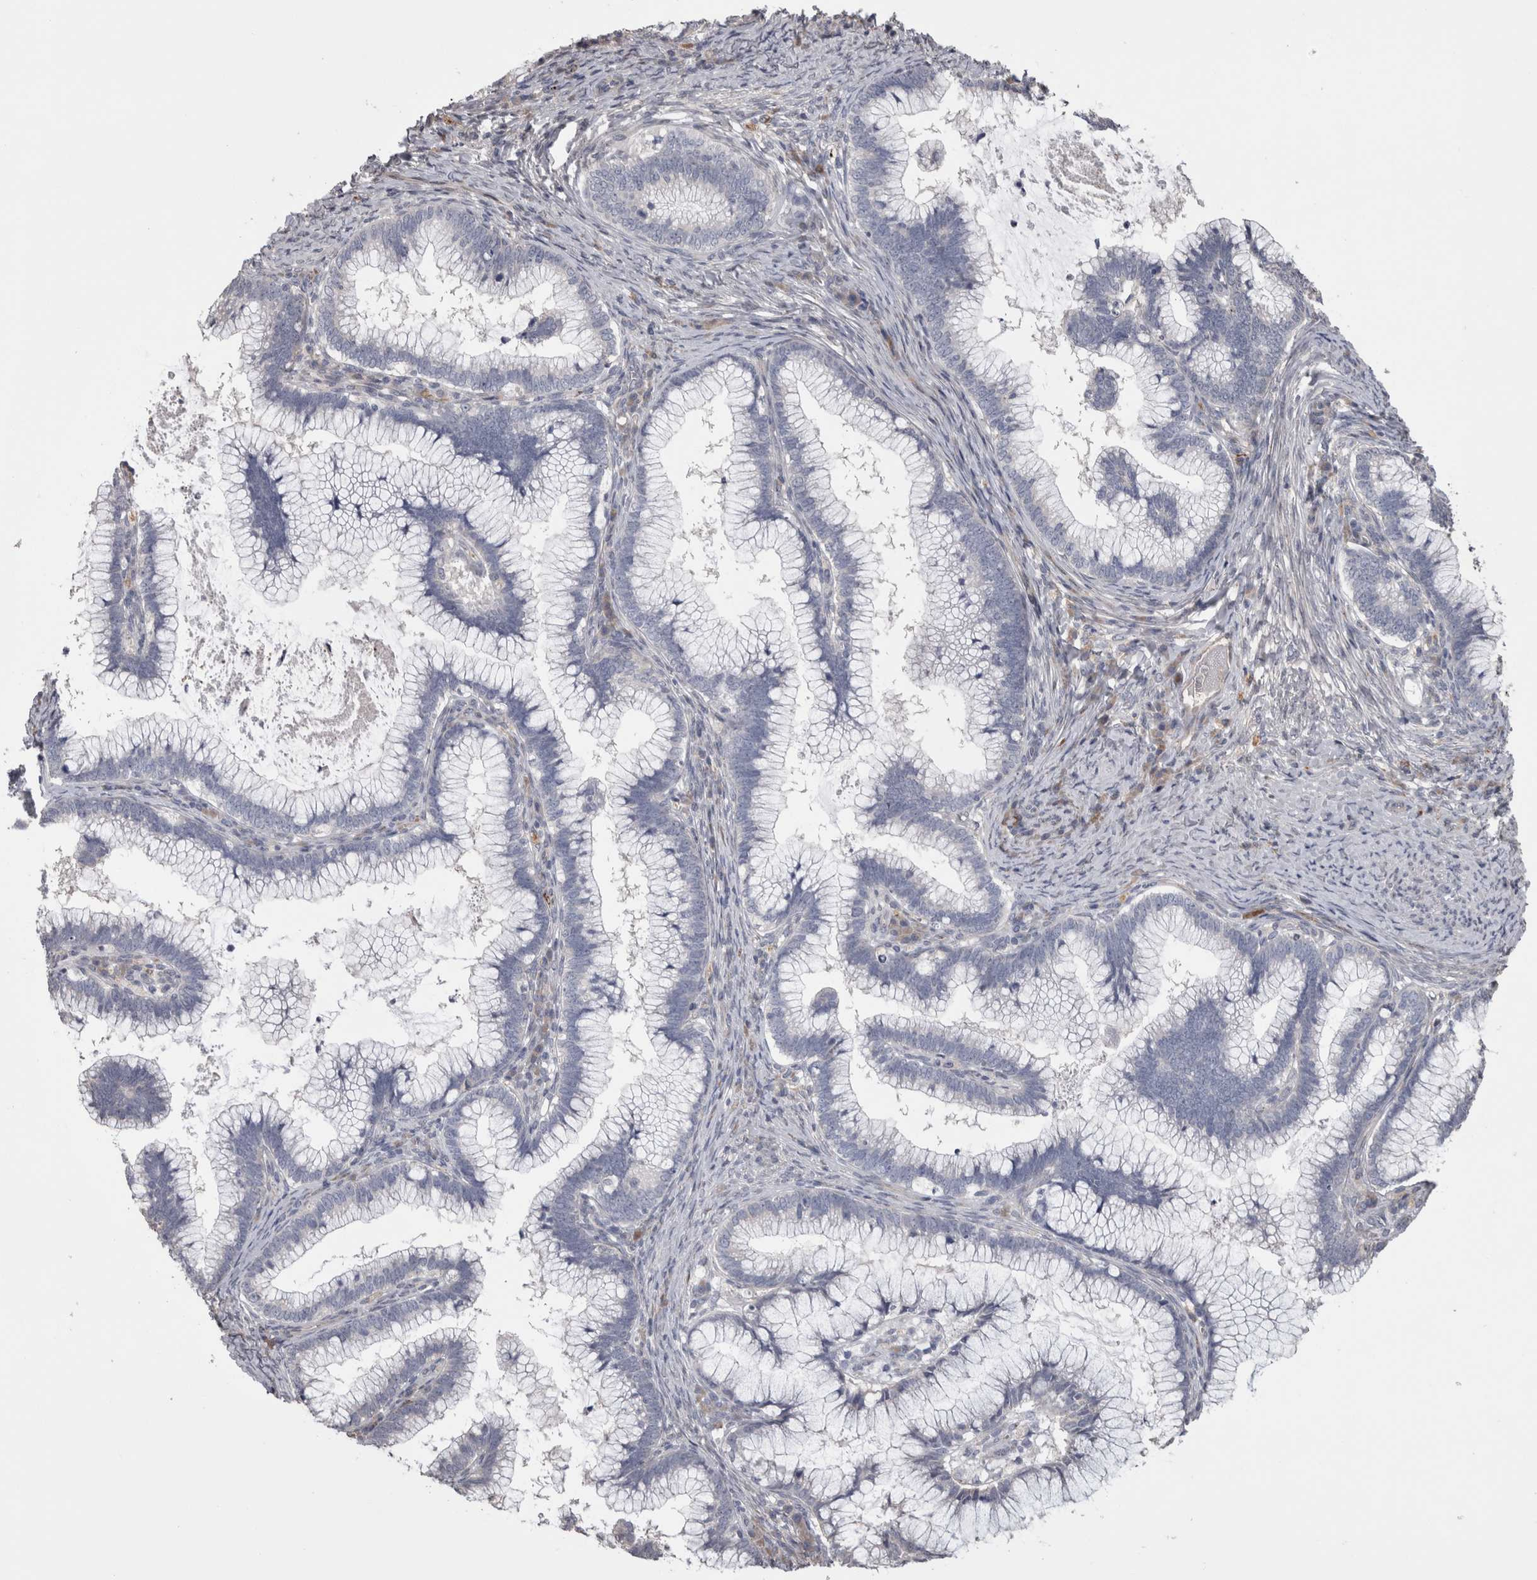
{"staining": {"intensity": "negative", "quantity": "none", "location": "none"}, "tissue": "cervical cancer", "cell_type": "Tumor cells", "image_type": "cancer", "snomed": [{"axis": "morphology", "description": "Adenocarcinoma, NOS"}, {"axis": "topography", "description": "Cervix"}], "caption": "Tumor cells are negative for protein expression in human cervical adenocarcinoma.", "gene": "STC1", "patient": {"sex": "female", "age": 36}}